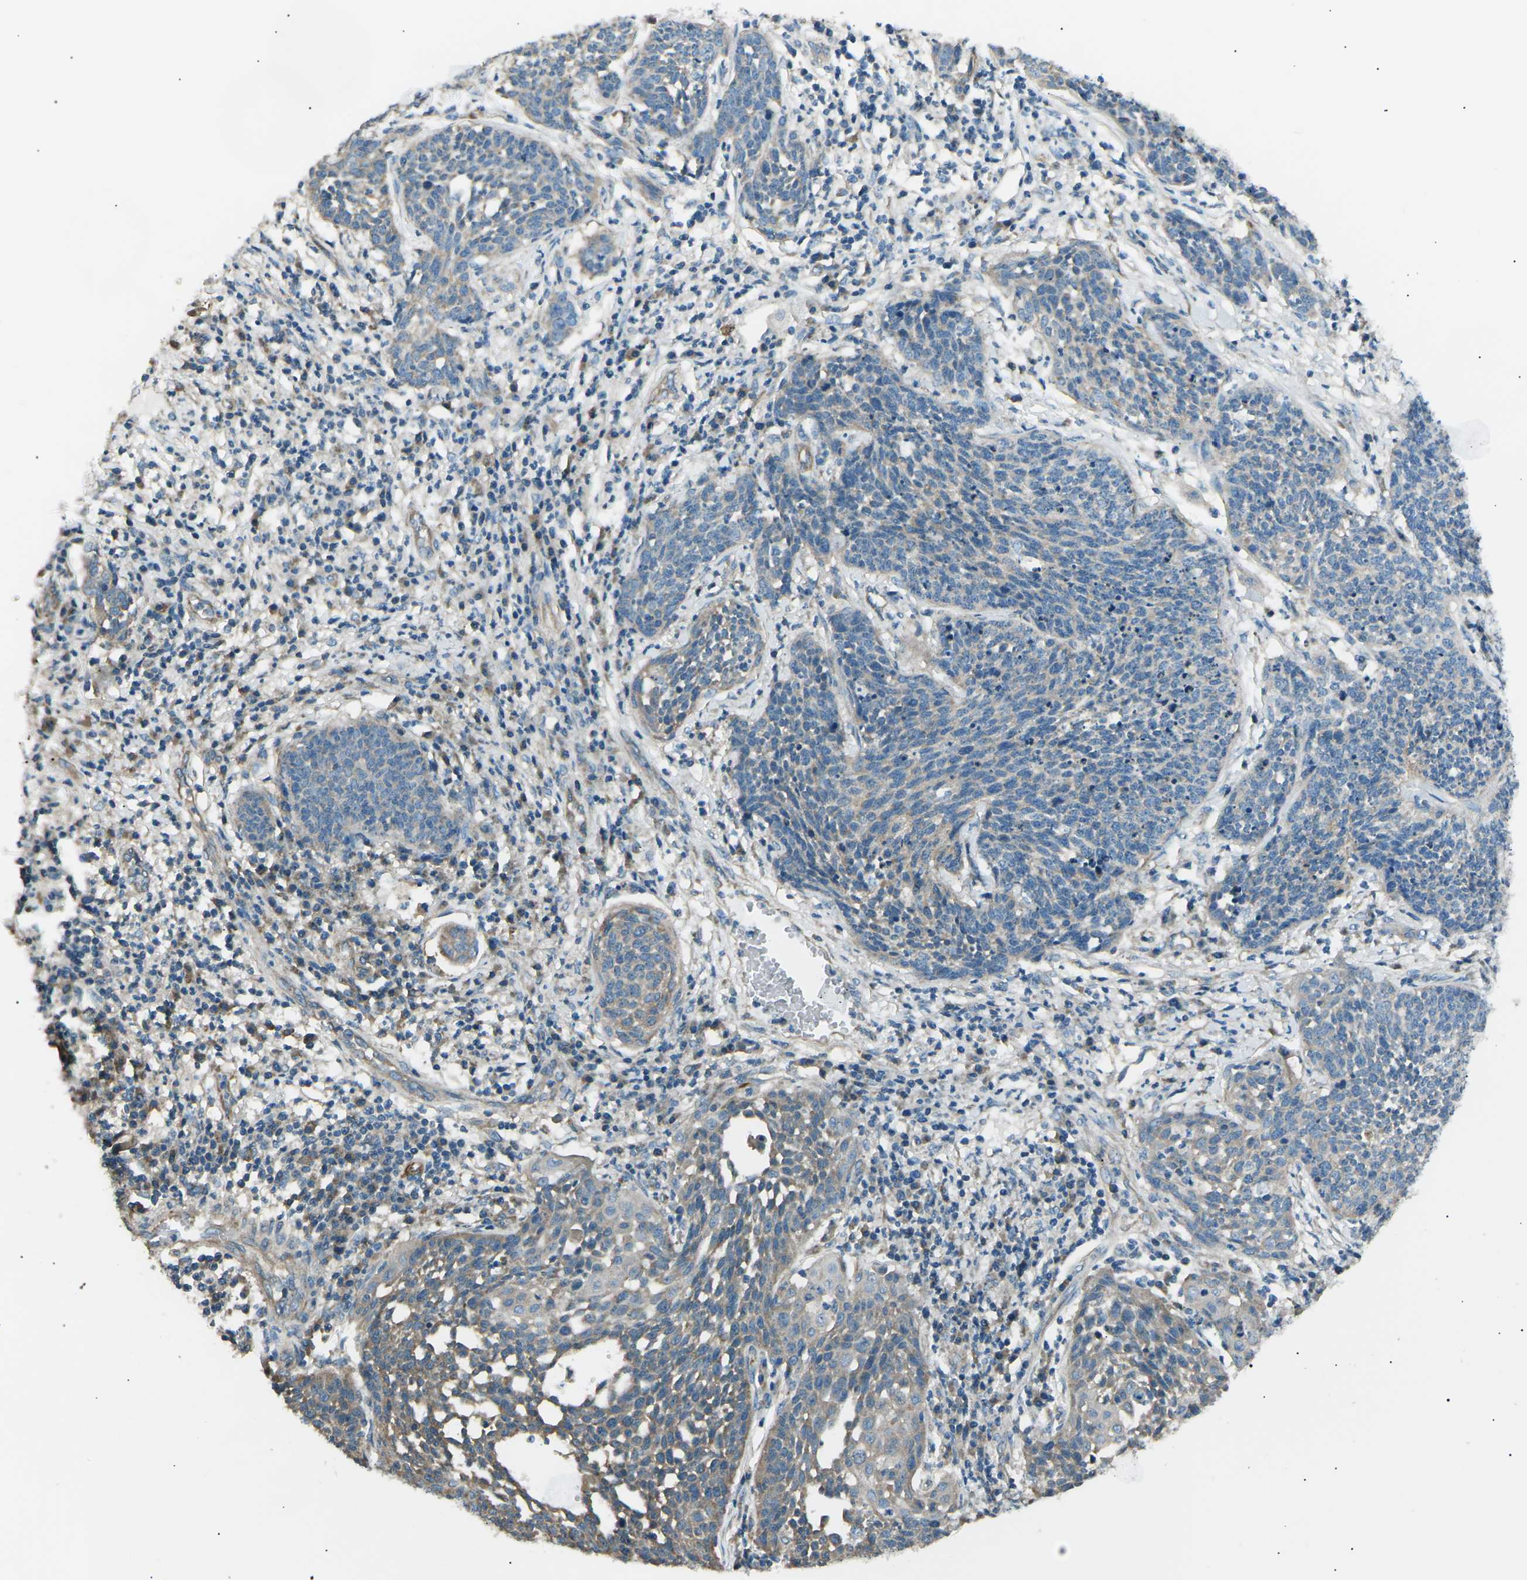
{"staining": {"intensity": "weak", "quantity": "<25%", "location": "cytoplasmic/membranous"}, "tissue": "cervical cancer", "cell_type": "Tumor cells", "image_type": "cancer", "snomed": [{"axis": "morphology", "description": "Squamous cell carcinoma, NOS"}, {"axis": "topography", "description": "Cervix"}], "caption": "Tumor cells are negative for brown protein staining in cervical cancer (squamous cell carcinoma).", "gene": "SLK", "patient": {"sex": "female", "age": 34}}